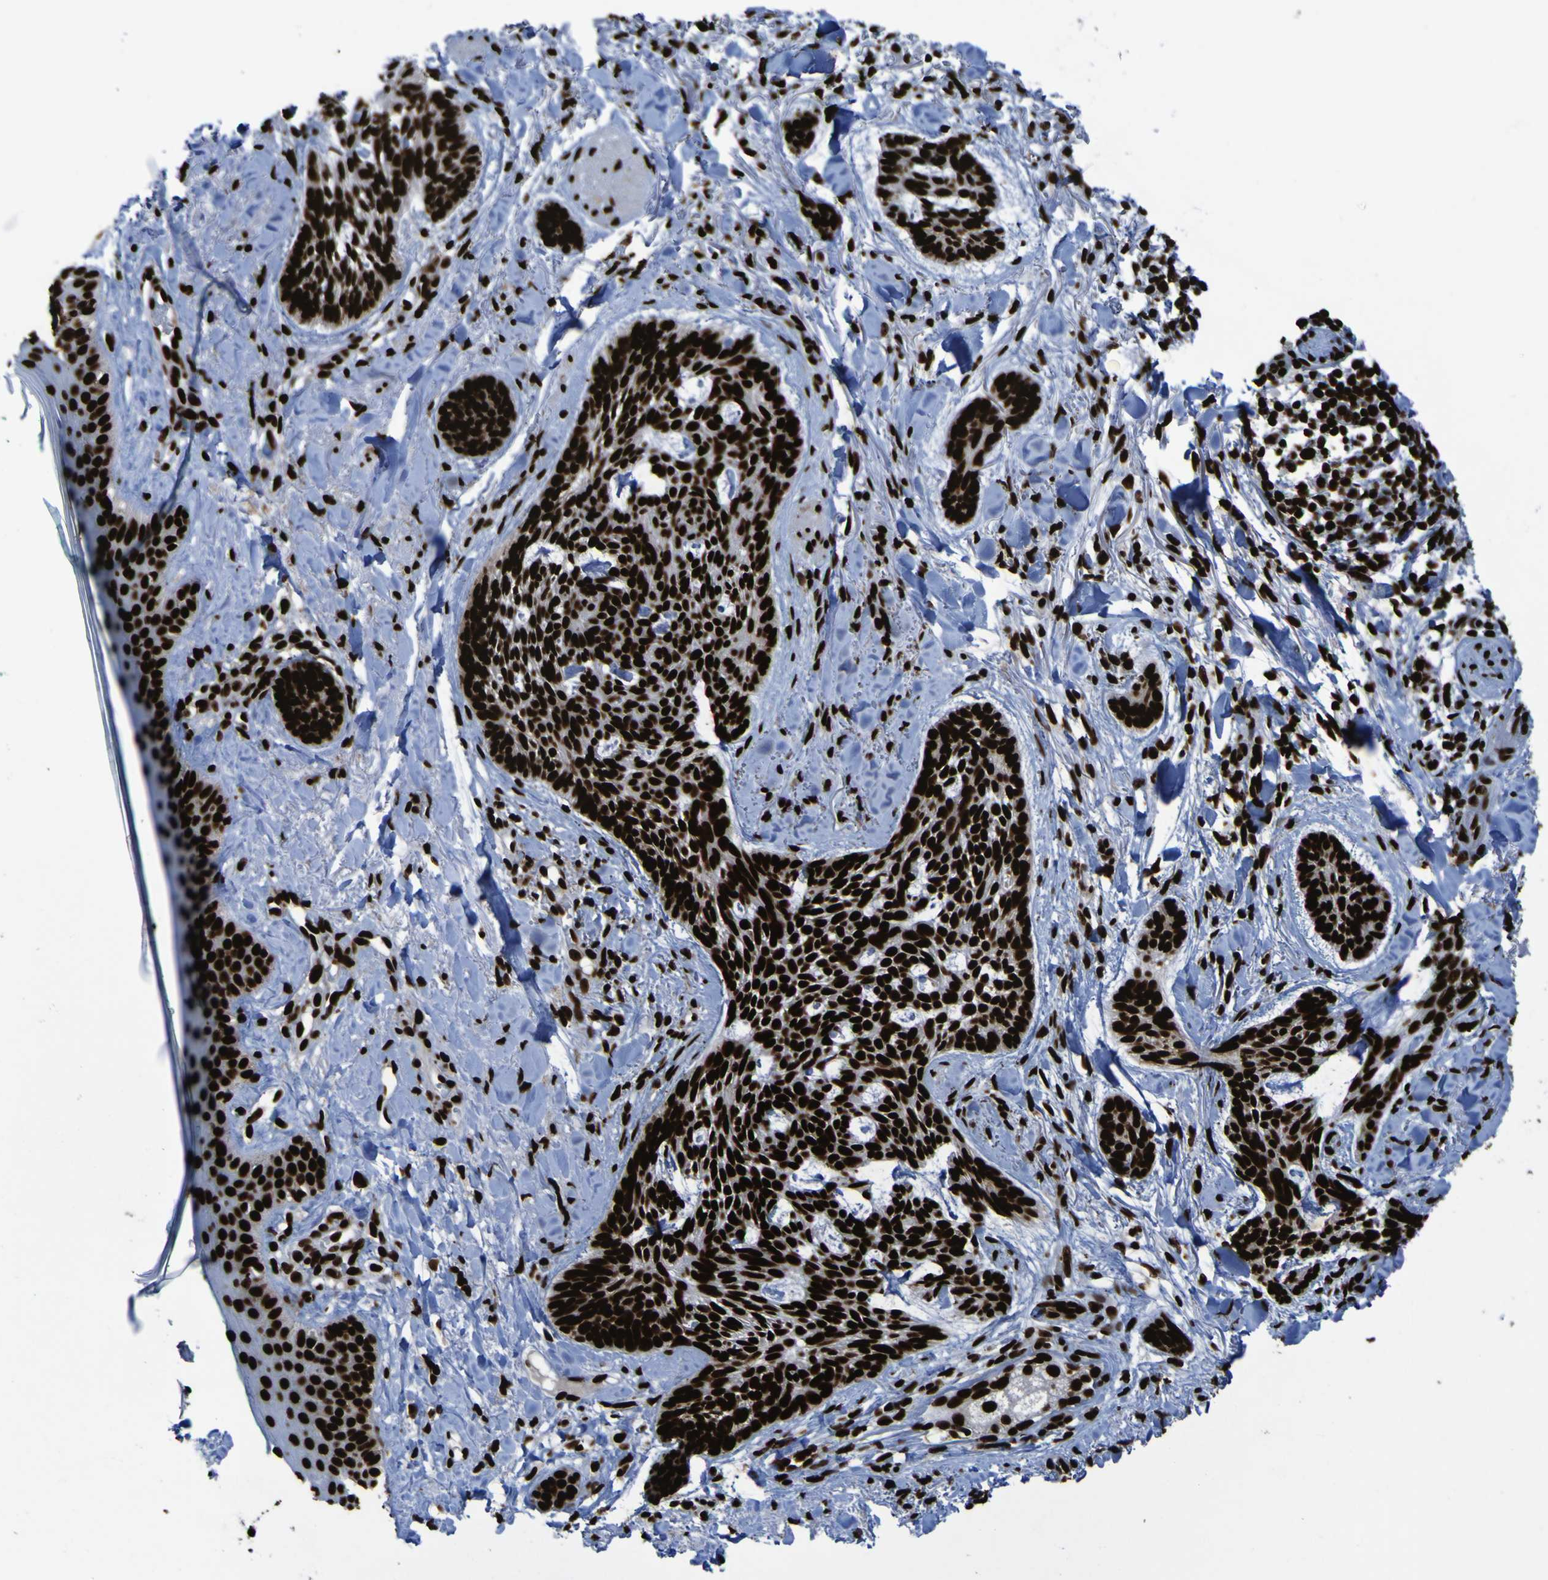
{"staining": {"intensity": "strong", "quantity": ">75%", "location": "nuclear"}, "tissue": "skin cancer", "cell_type": "Tumor cells", "image_type": "cancer", "snomed": [{"axis": "morphology", "description": "Basal cell carcinoma"}, {"axis": "topography", "description": "Skin"}], "caption": "About >75% of tumor cells in human basal cell carcinoma (skin) display strong nuclear protein staining as visualized by brown immunohistochemical staining.", "gene": "NPM1", "patient": {"sex": "male", "age": 43}}